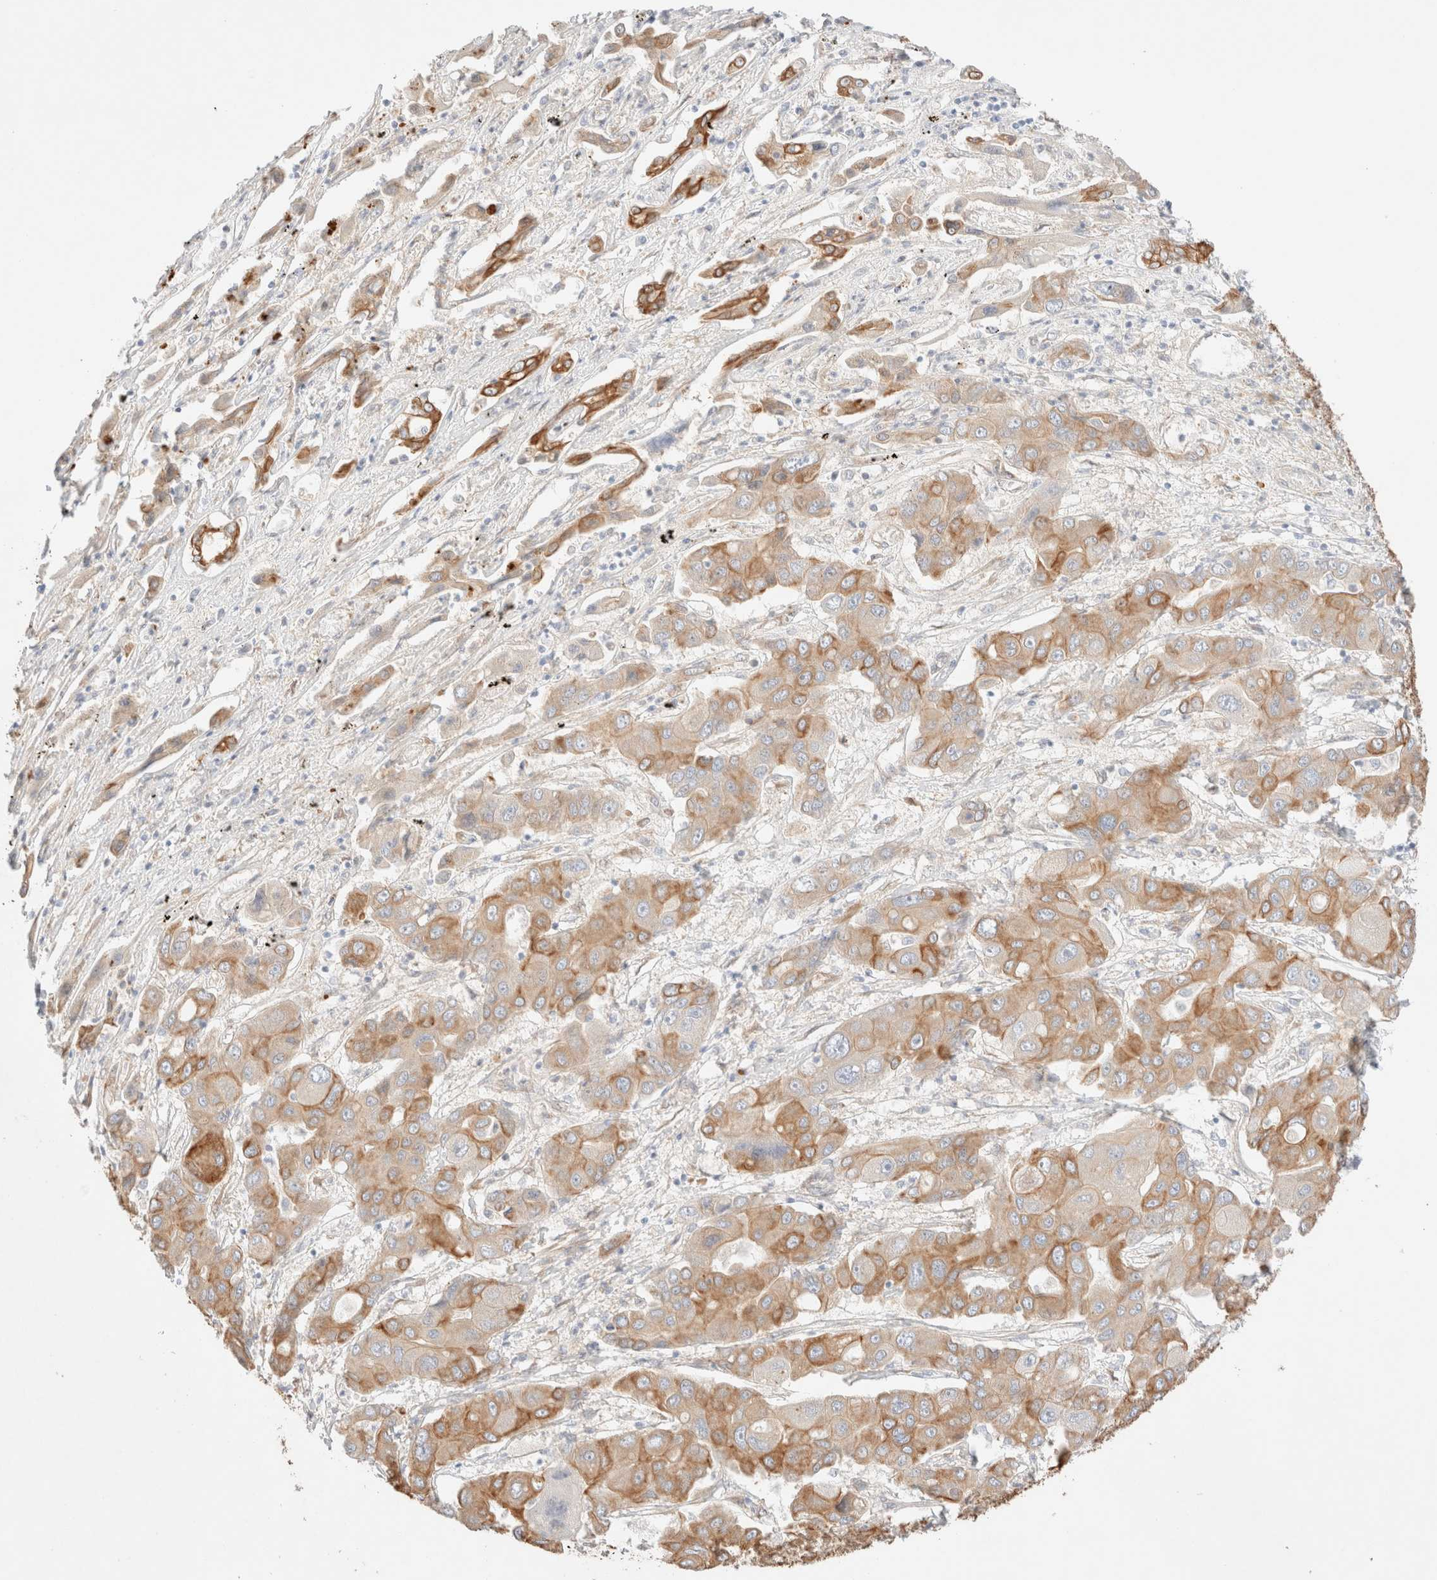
{"staining": {"intensity": "moderate", "quantity": ">75%", "location": "cytoplasmic/membranous"}, "tissue": "liver cancer", "cell_type": "Tumor cells", "image_type": "cancer", "snomed": [{"axis": "morphology", "description": "Cholangiocarcinoma"}, {"axis": "topography", "description": "Liver"}], "caption": "Human liver cholangiocarcinoma stained with a brown dye shows moderate cytoplasmic/membranous positive positivity in about >75% of tumor cells.", "gene": "NIBAN2", "patient": {"sex": "male", "age": 67}}